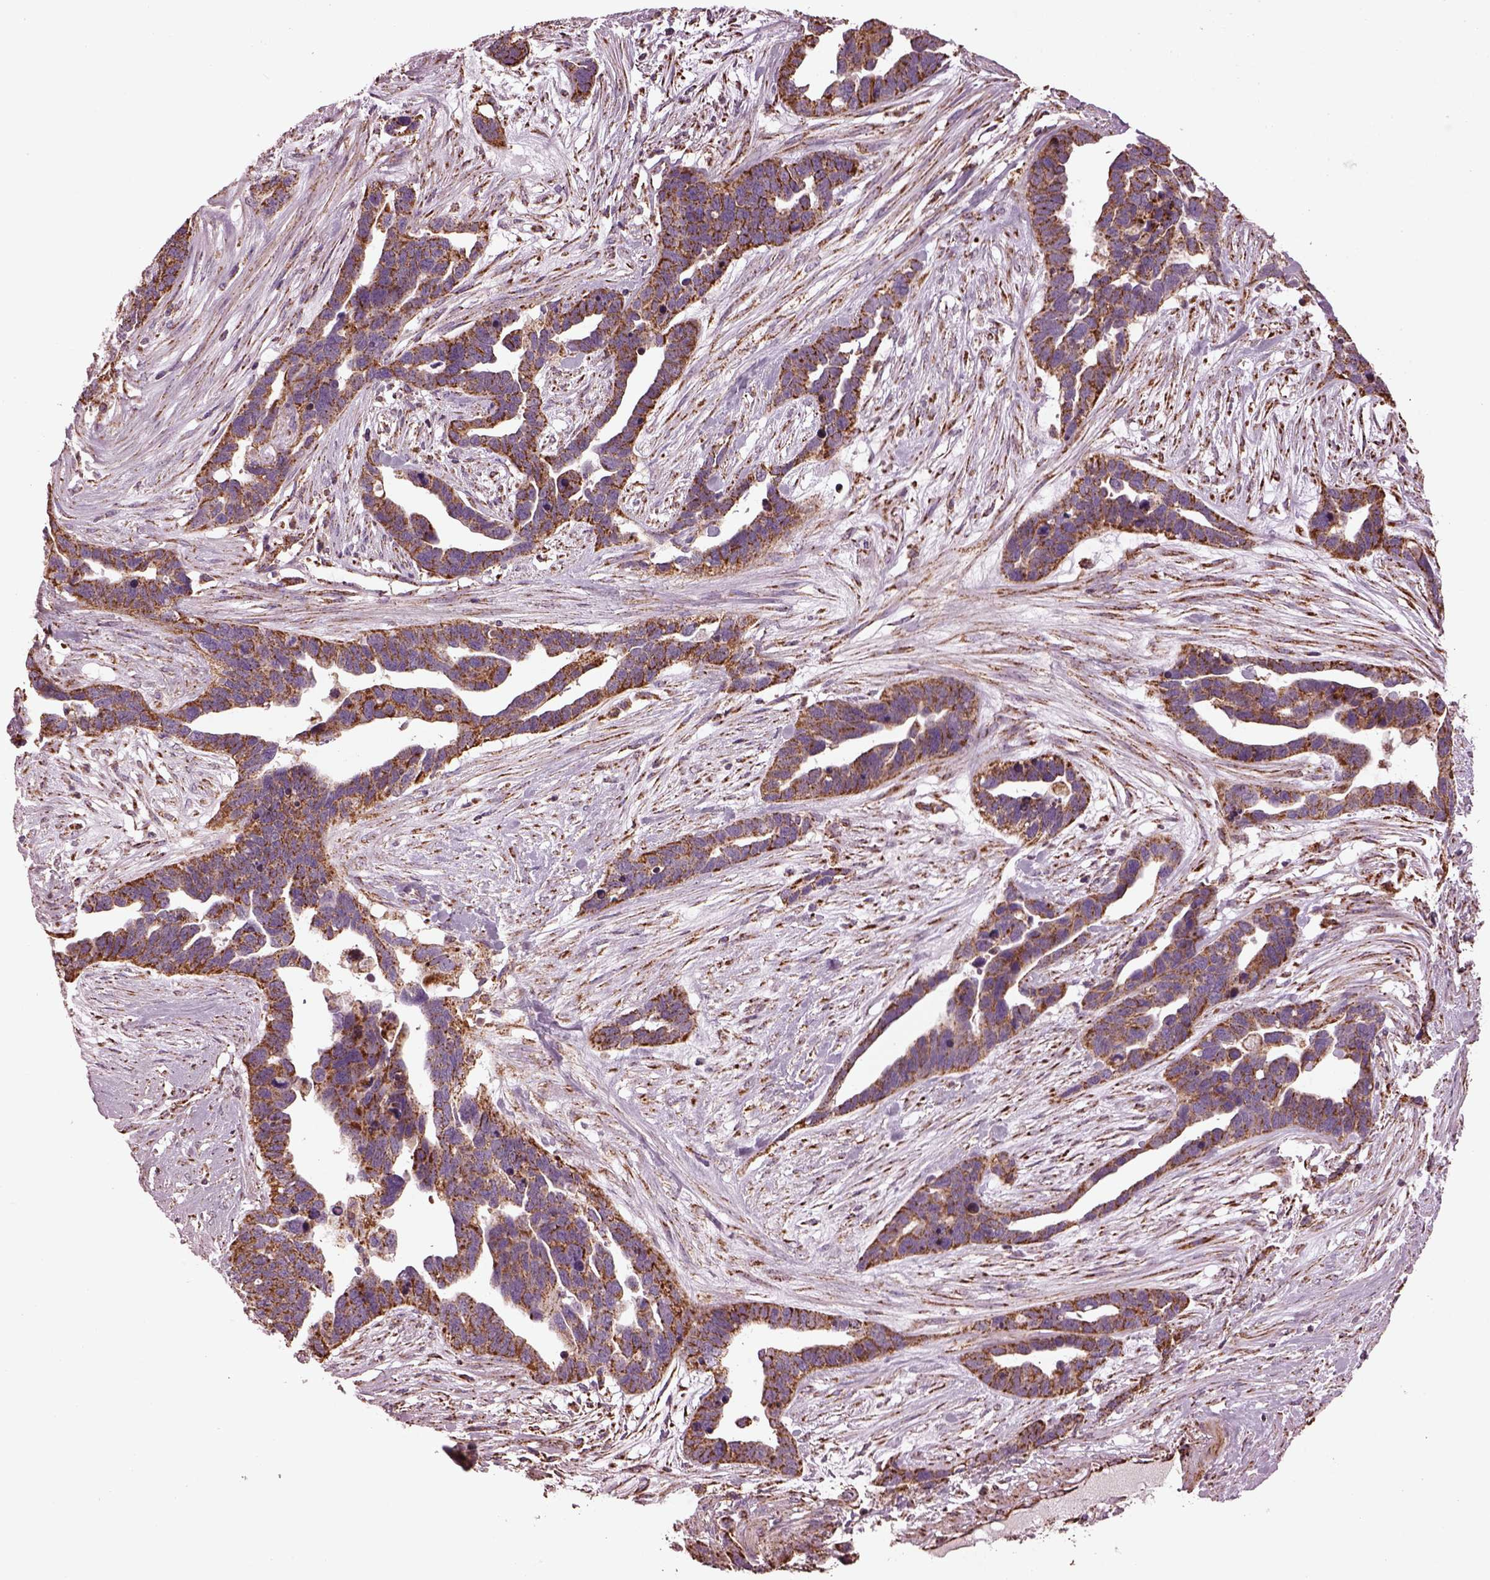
{"staining": {"intensity": "moderate", "quantity": "25%-75%", "location": "cytoplasmic/membranous"}, "tissue": "ovarian cancer", "cell_type": "Tumor cells", "image_type": "cancer", "snomed": [{"axis": "morphology", "description": "Cystadenocarcinoma, serous, NOS"}, {"axis": "topography", "description": "Ovary"}], "caption": "Human ovarian cancer stained with a protein marker demonstrates moderate staining in tumor cells.", "gene": "TMEM254", "patient": {"sex": "female", "age": 54}}